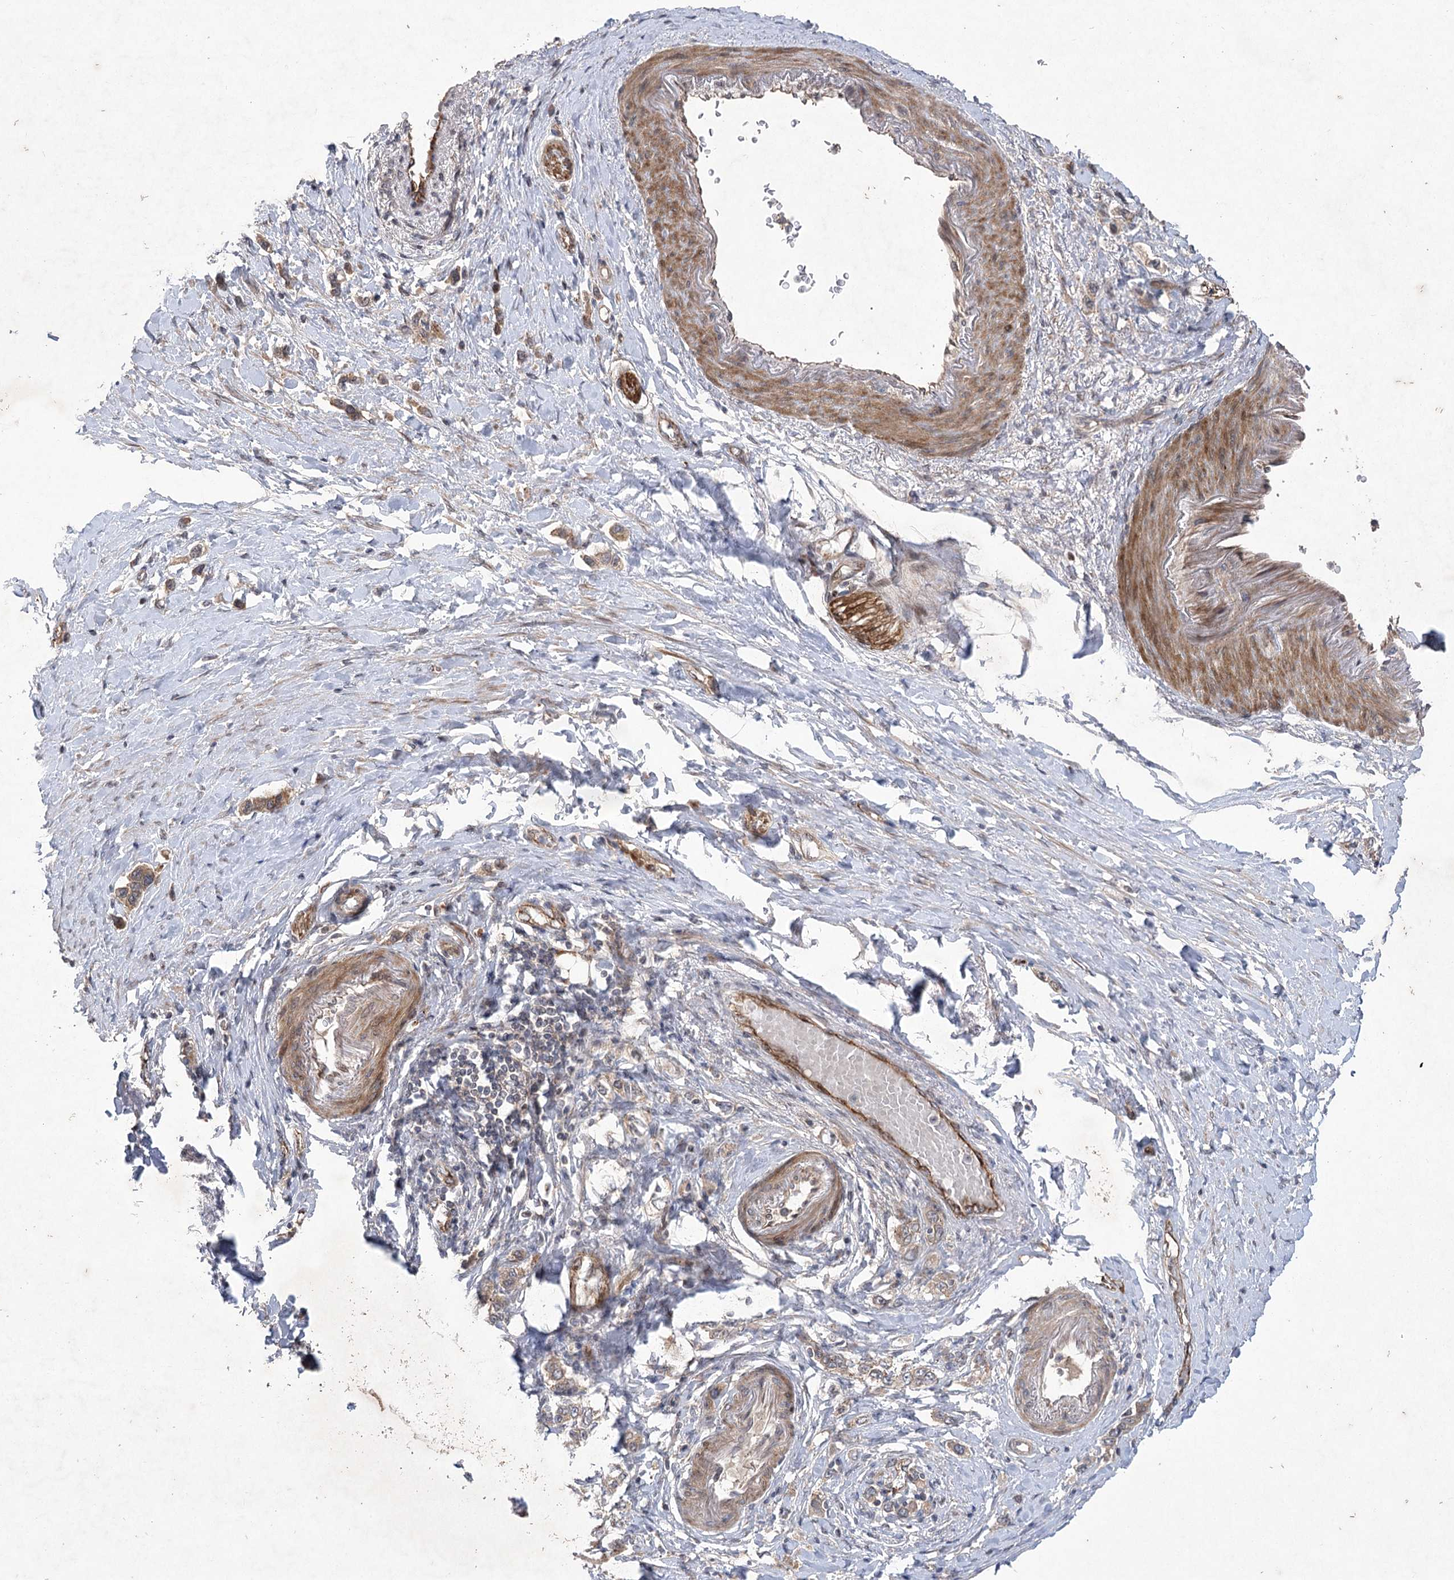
{"staining": {"intensity": "weak", "quantity": ">75%", "location": "cytoplasmic/membranous"}, "tissue": "stomach cancer", "cell_type": "Tumor cells", "image_type": "cancer", "snomed": [{"axis": "morphology", "description": "Adenocarcinoma, NOS"}, {"axis": "topography", "description": "Stomach"}], "caption": "Human stomach cancer (adenocarcinoma) stained with a brown dye exhibits weak cytoplasmic/membranous positive positivity in approximately >75% of tumor cells.", "gene": "METTL24", "patient": {"sex": "female", "age": 65}}